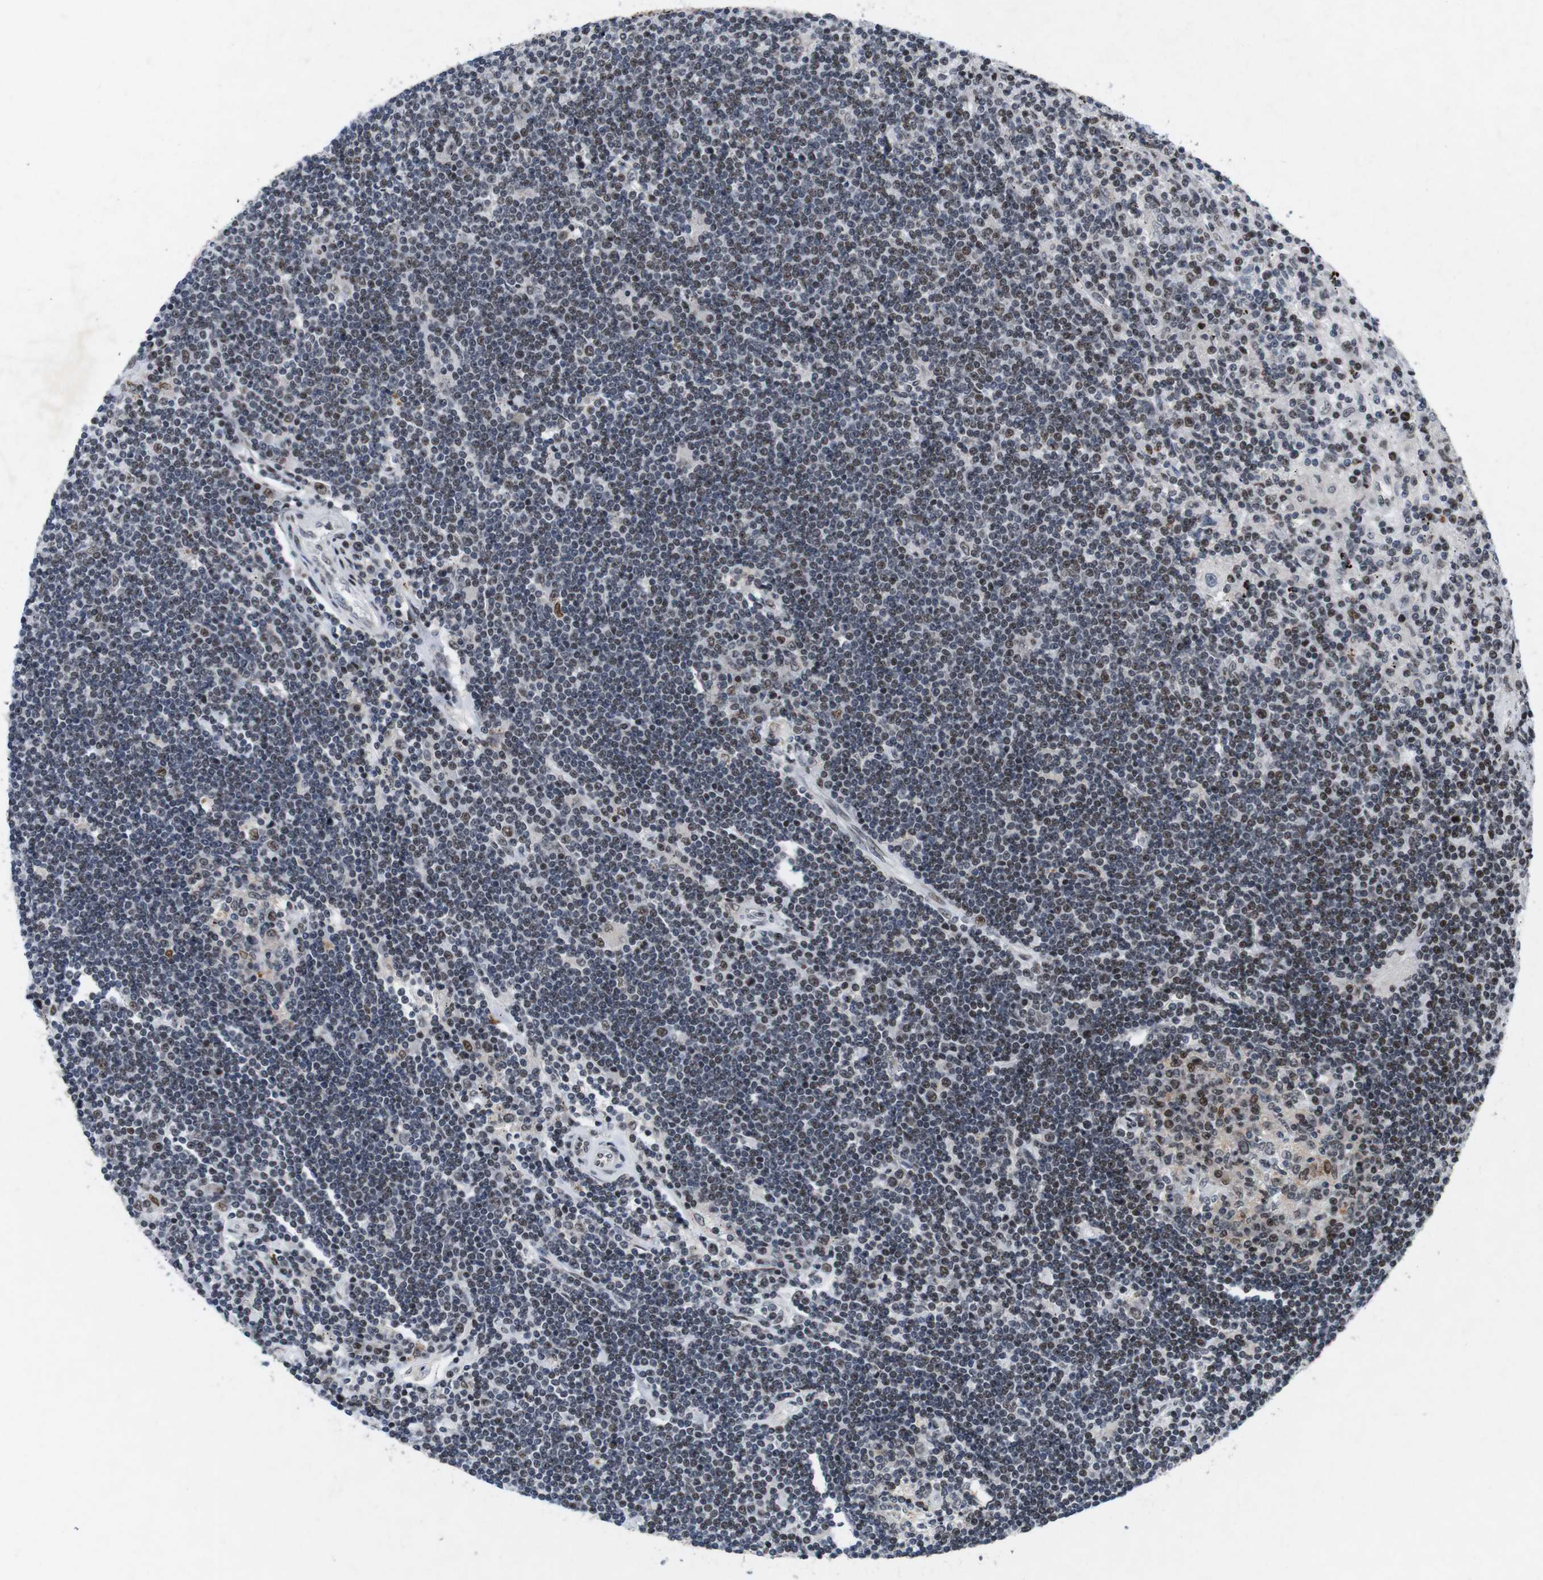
{"staining": {"intensity": "weak", "quantity": "25%-75%", "location": "nuclear"}, "tissue": "lymphoma", "cell_type": "Tumor cells", "image_type": "cancer", "snomed": [{"axis": "morphology", "description": "Malignant lymphoma, non-Hodgkin's type, Low grade"}, {"axis": "topography", "description": "Spleen"}], "caption": "IHC photomicrograph of low-grade malignant lymphoma, non-Hodgkin's type stained for a protein (brown), which exhibits low levels of weak nuclear expression in about 25%-75% of tumor cells.", "gene": "MAGEH1", "patient": {"sex": "male", "age": 76}}